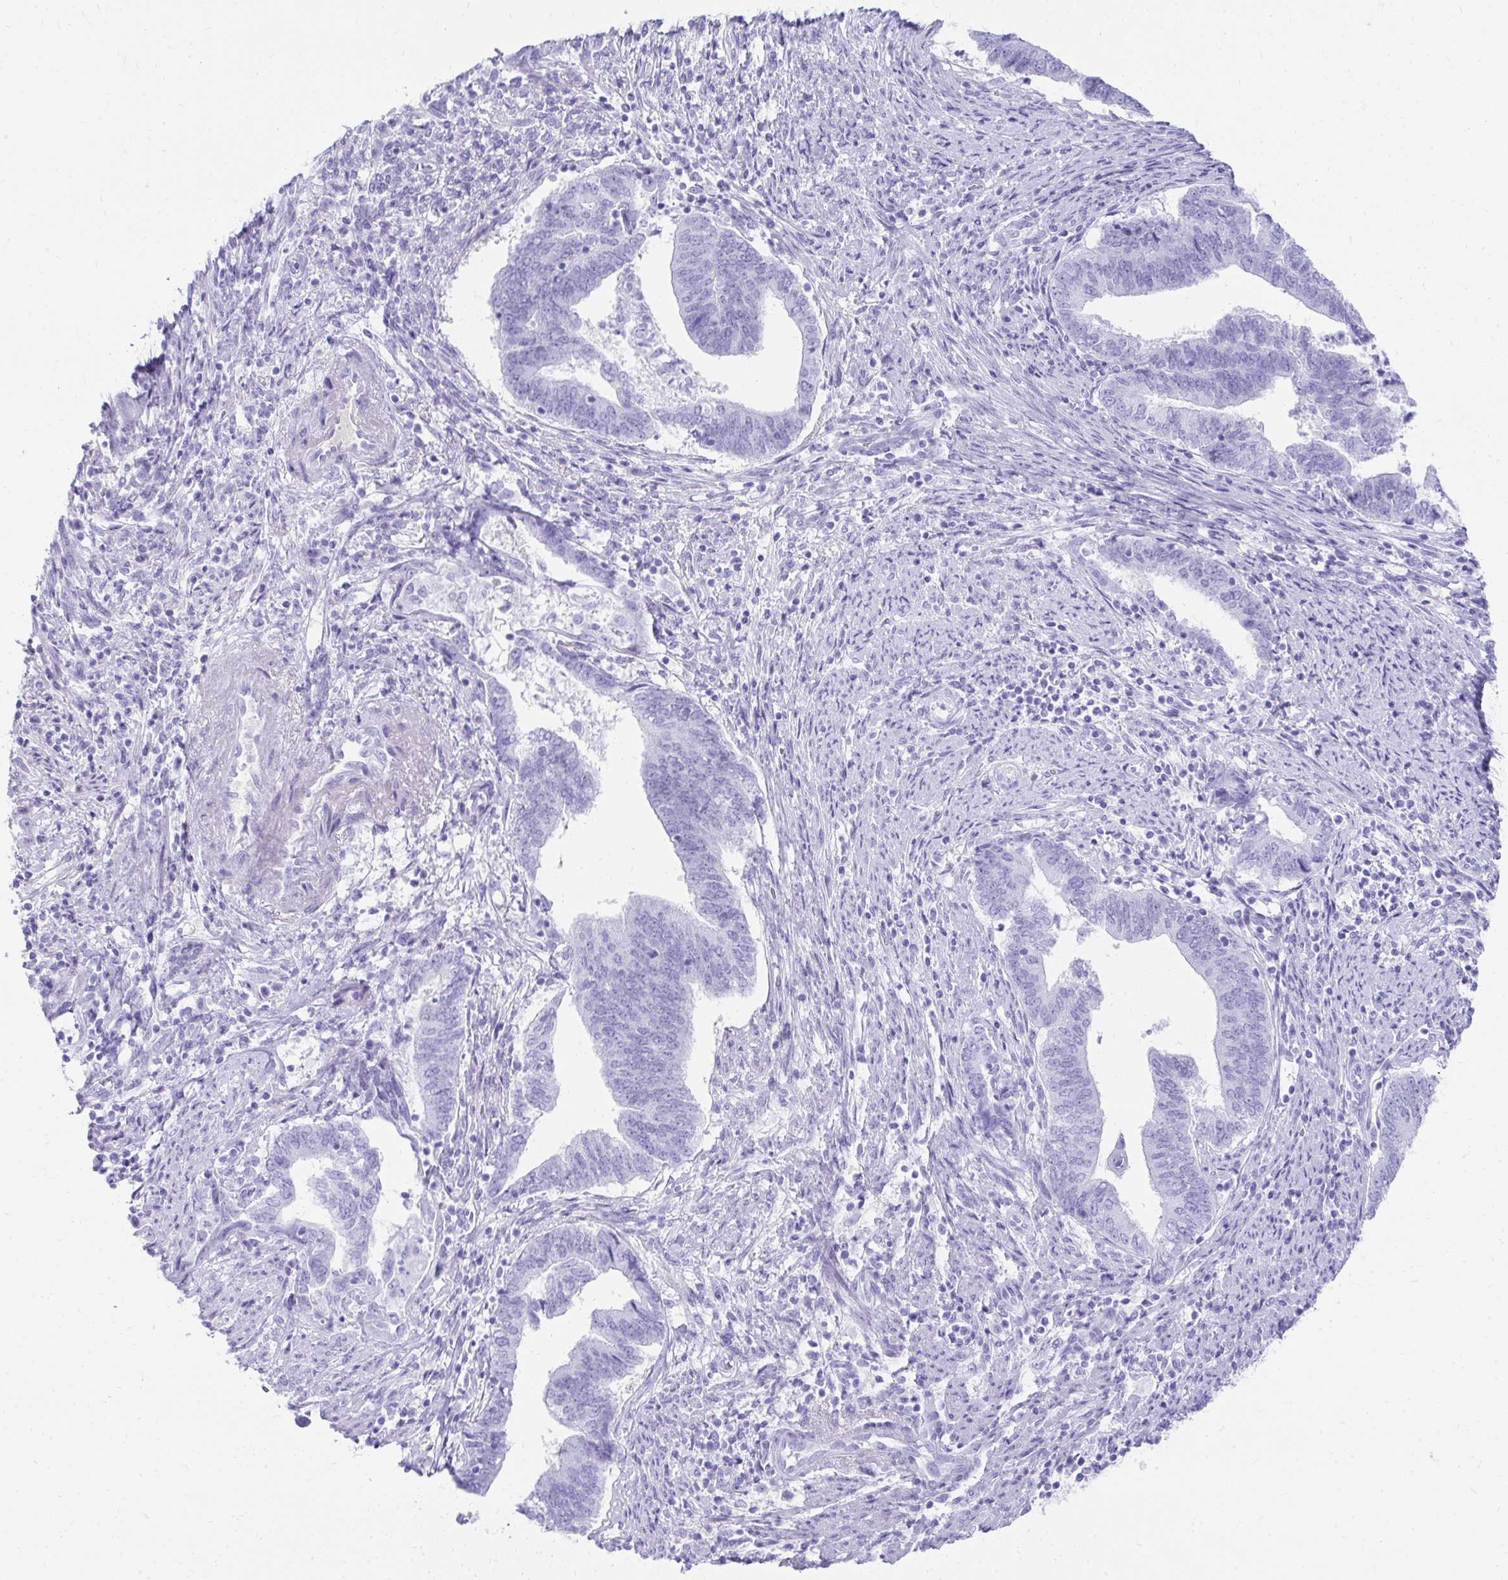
{"staining": {"intensity": "negative", "quantity": "none", "location": "none"}, "tissue": "endometrial cancer", "cell_type": "Tumor cells", "image_type": "cancer", "snomed": [{"axis": "morphology", "description": "Adenocarcinoma, NOS"}, {"axis": "topography", "description": "Endometrium"}], "caption": "Human adenocarcinoma (endometrial) stained for a protein using immunohistochemistry (IHC) reveals no staining in tumor cells.", "gene": "TNNT1", "patient": {"sex": "female", "age": 65}}